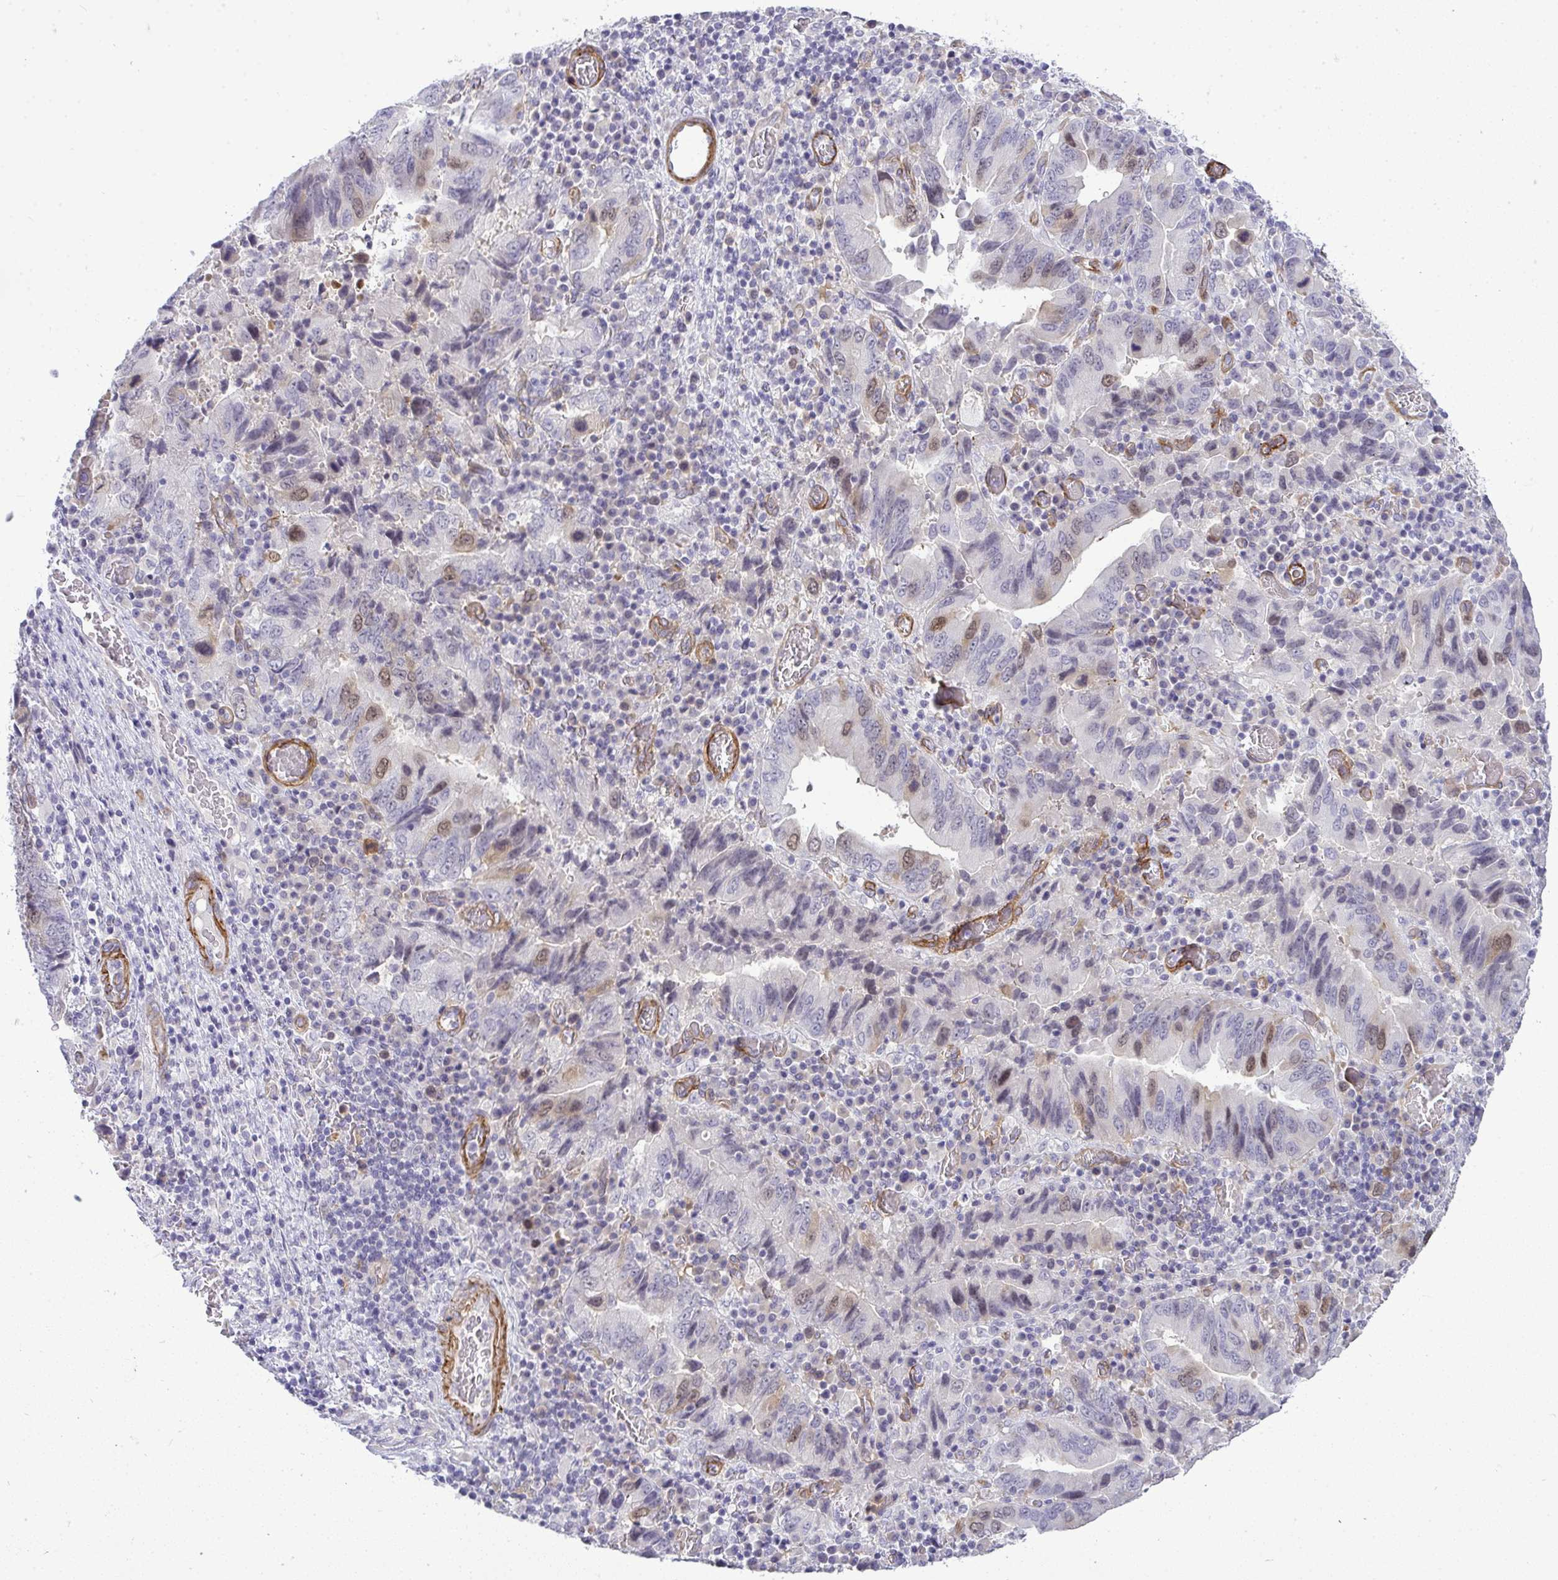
{"staining": {"intensity": "weak", "quantity": "<25%", "location": "cytoplasmic/membranous,nuclear"}, "tissue": "stomach cancer", "cell_type": "Tumor cells", "image_type": "cancer", "snomed": [{"axis": "morphology", "description": "Adenocarcinoma, NOS"}, {"axis": "topography", "description": "Stomach, upper"}], "caption": "Immunohistochemistry (IHC) micrograph of neoplastic tissue: stomach cancer (adenocarcinoma) stained with DAB (3,3'-diaminobenzidine) displays no significant protein staining in tumor cells. (IHC, brightfield microscopy, high magnification).", "gene": "UBE2S", "patient": {"sex": "male", "age": 74}}